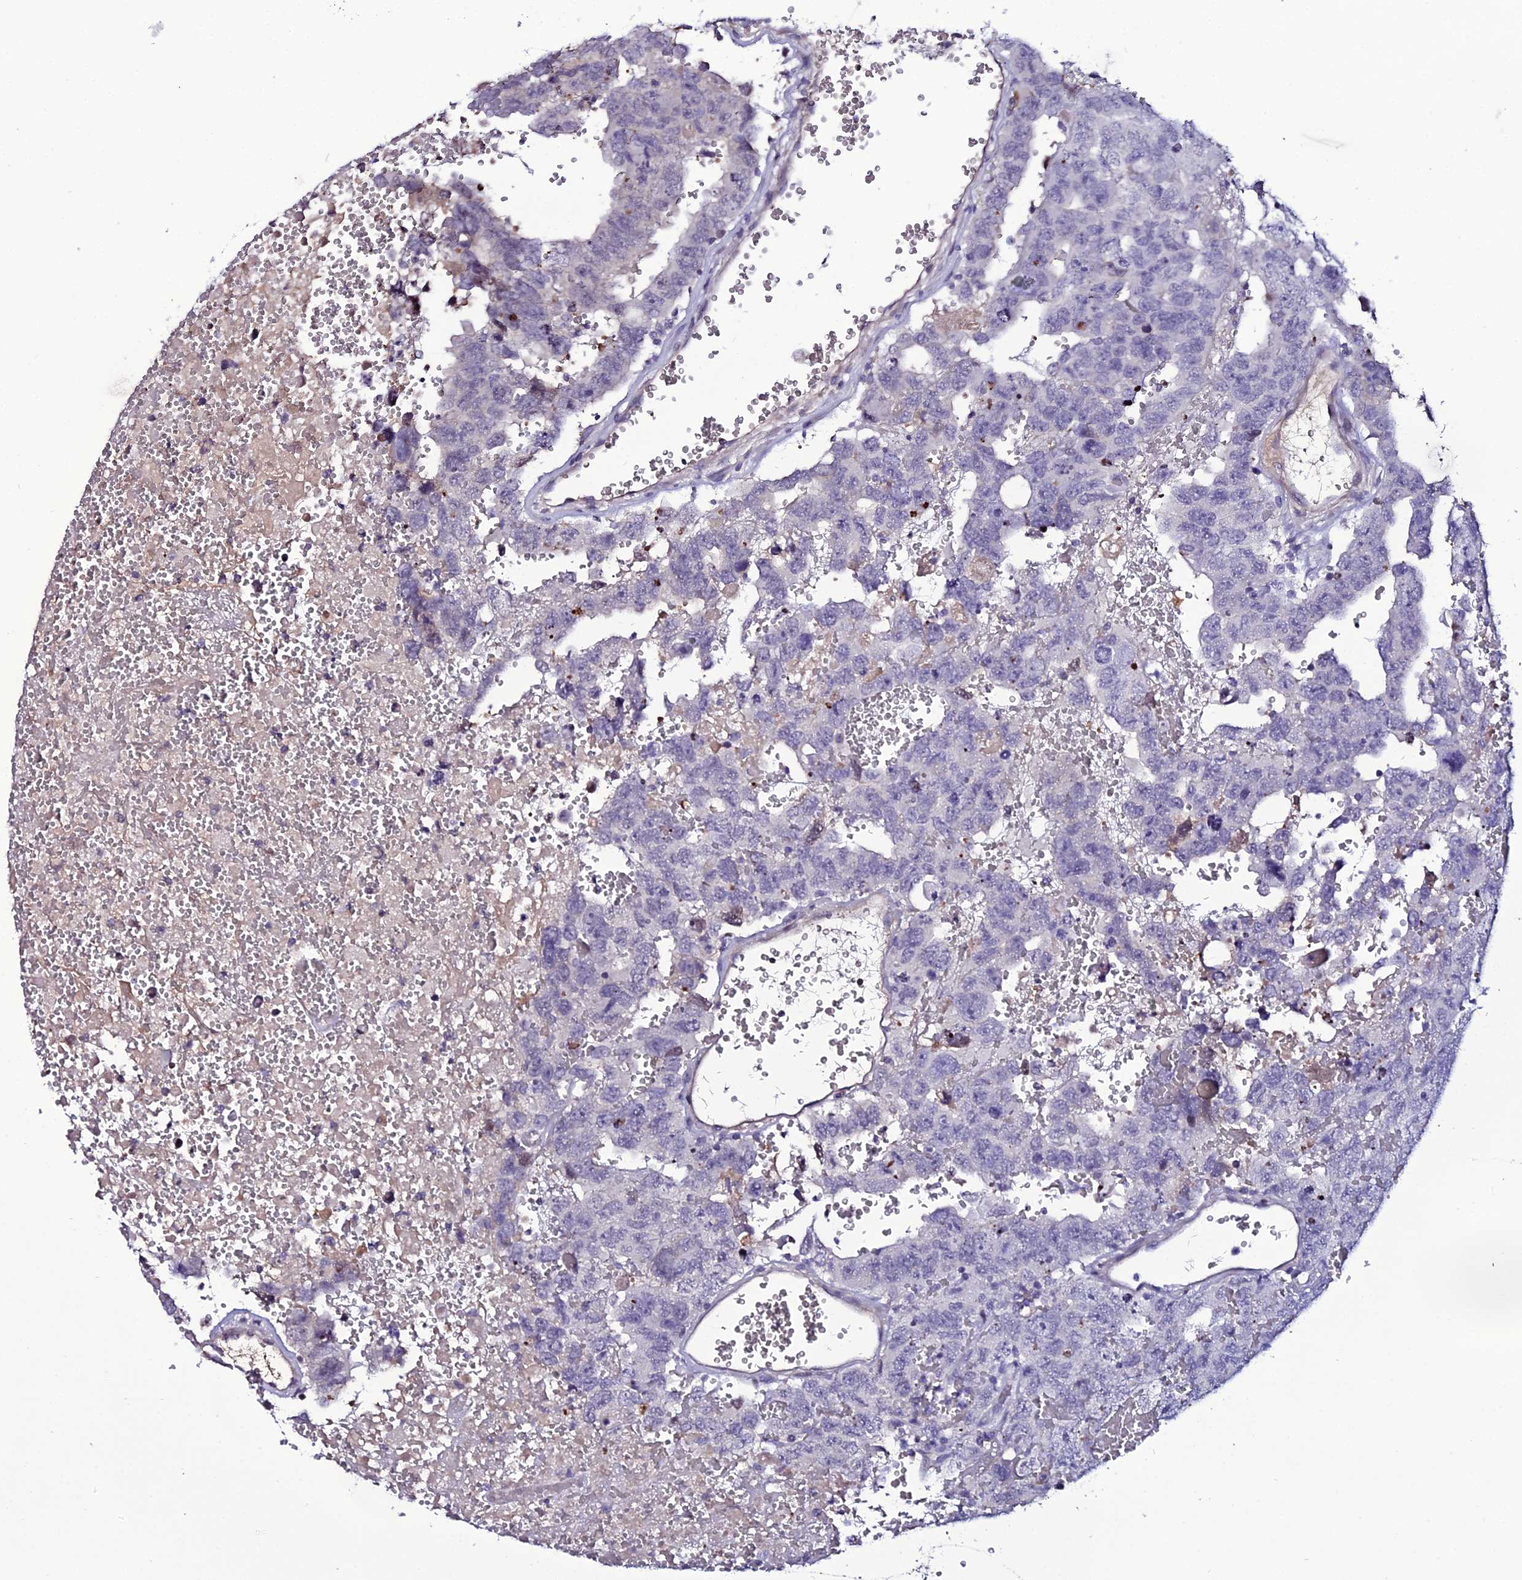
{"staining": {"intensity": "negative", "quantity": "none", "location": "none"}, "tissue": "testis cancer", "cell_type": "Tumor cells", "image_type": "cancer", "snomed": [{"axis": "morphology", "description": "Carcinoma, Embryonal, NOS"}, {"axis": "topography", "description": "Testis"}], "caption": "Human embryonal carcinoma (testis) stained for a protein using IHC exhibits no expression in tumor cells.", "gene": "DEFB132", "patient": {"sex": "male", "age": 45}}